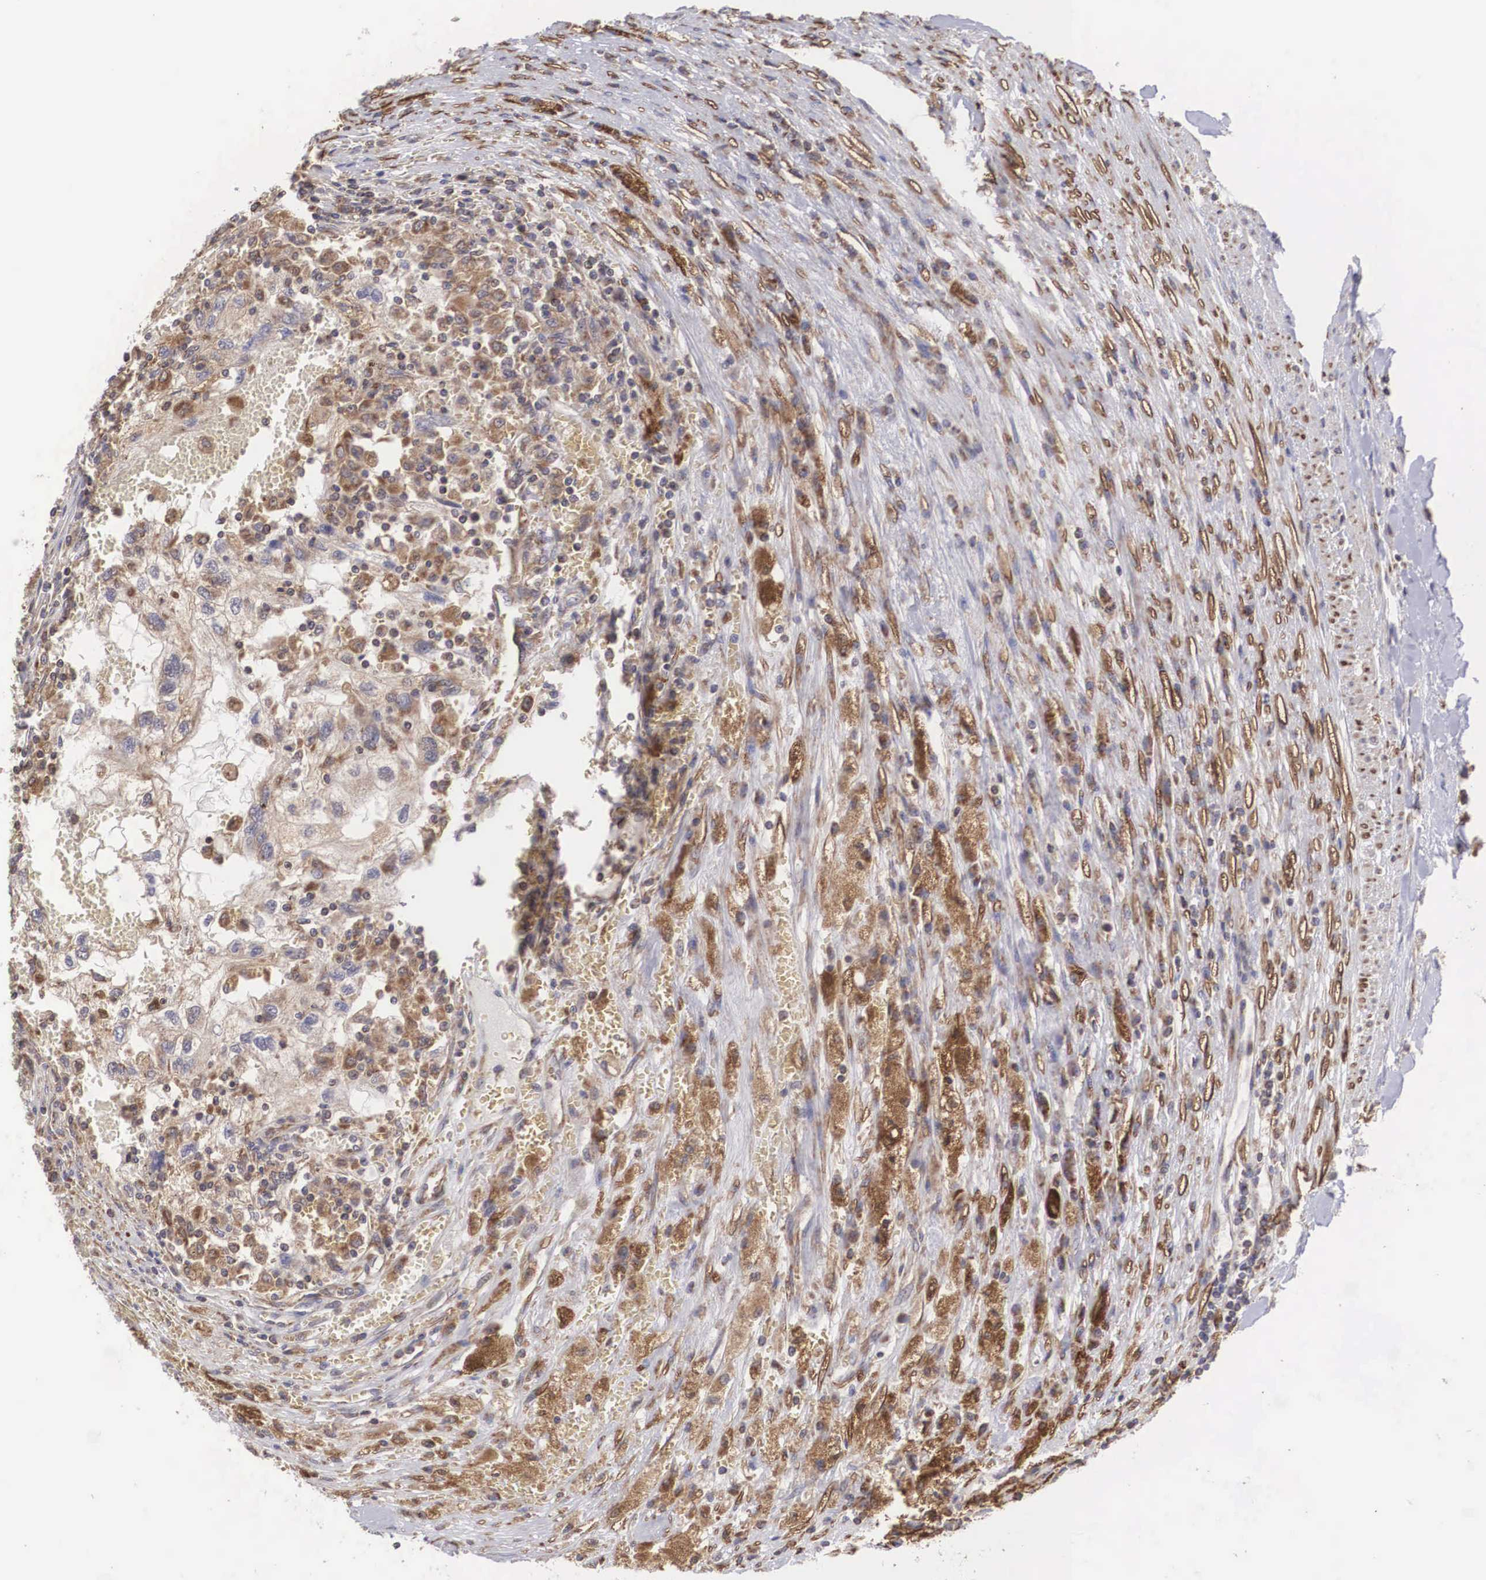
{"staining": {"intensity": "moderate", "quantity": ">75%", "location": "cytoplasmic/membranous"}, "tissue": "renal cancer", "cell_type": "Tumor cells", "image_type": "cancer", "snomed": [{"axis": "morphology", "description": "Normal tissue, NOS"}, {"axis": "morphology", "description": "Adenocarcinoma, NOS"}, {"axis": "topography", "description": "Kidney"}], "caption": "DAB immunohistochemical staining of renal adenocarcinoma exhibits moderate cytoplasmic/membranous protein positivity in approximately >75% of tumor cells. (Stains: DAB (3,3'-diaminobenzidine) in brown, nuclei in blue, Microscopy: brightfield microscopy at high magnification).", "gene": "DHRS1", "patient": {"sex": "male", "age": 71}}